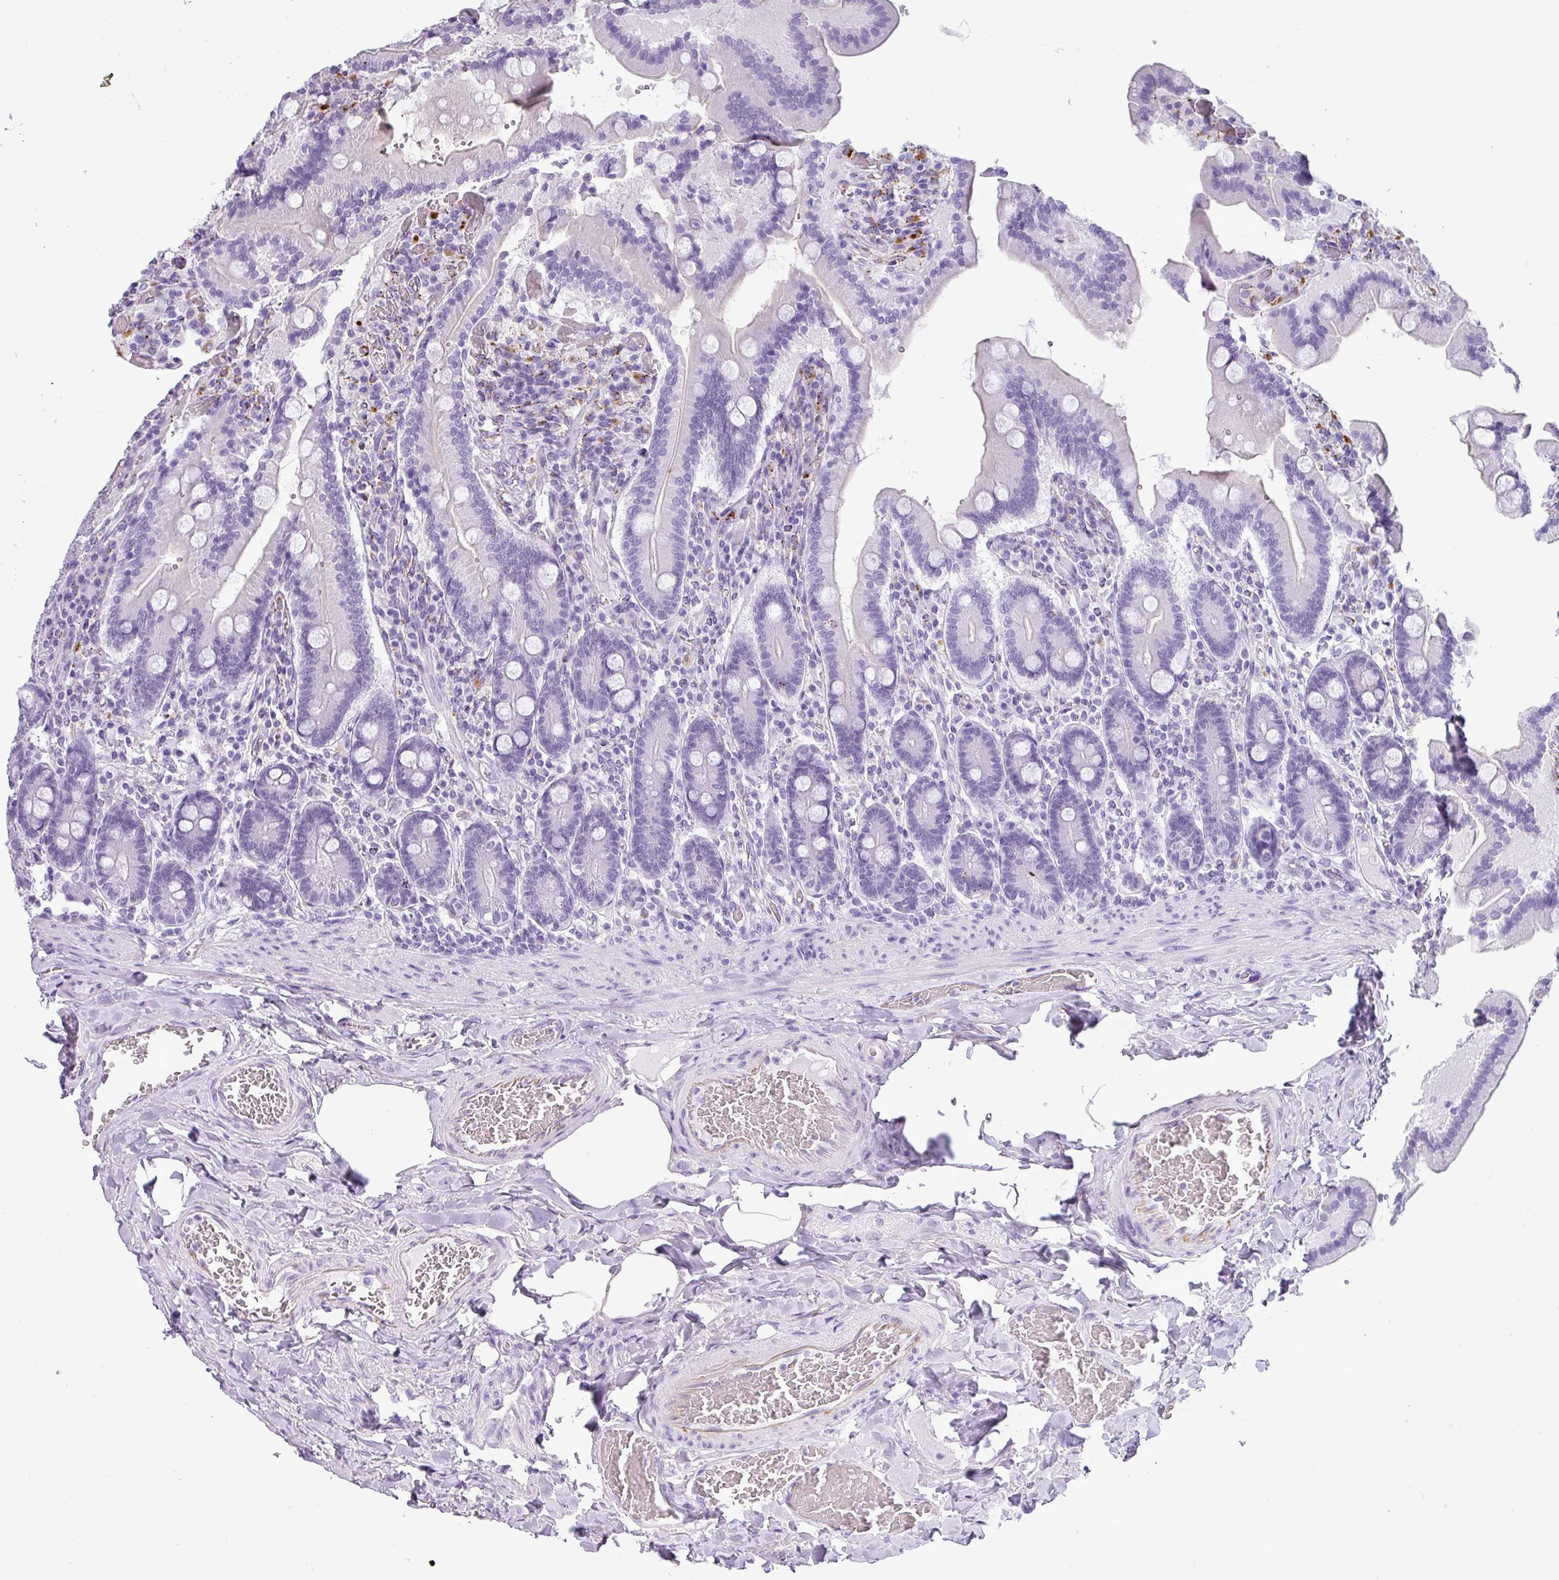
{"staining": {"intensity": "negative", "quantity": "none", "location": "none"}, "tissue": "duodenum", "cell_type": "Glandular cells", "image_type": "normal", "snomed": [{"axis": "morphology", "description": "Normal tissue, NOS"}, {"axis": "topography", "description": "Duodenum"}], "caption": "The image displays no significant positivity in glandular cells of duodenum.", "gene": "ZNF568", "patient": {"sex": "female", "age": 62}}